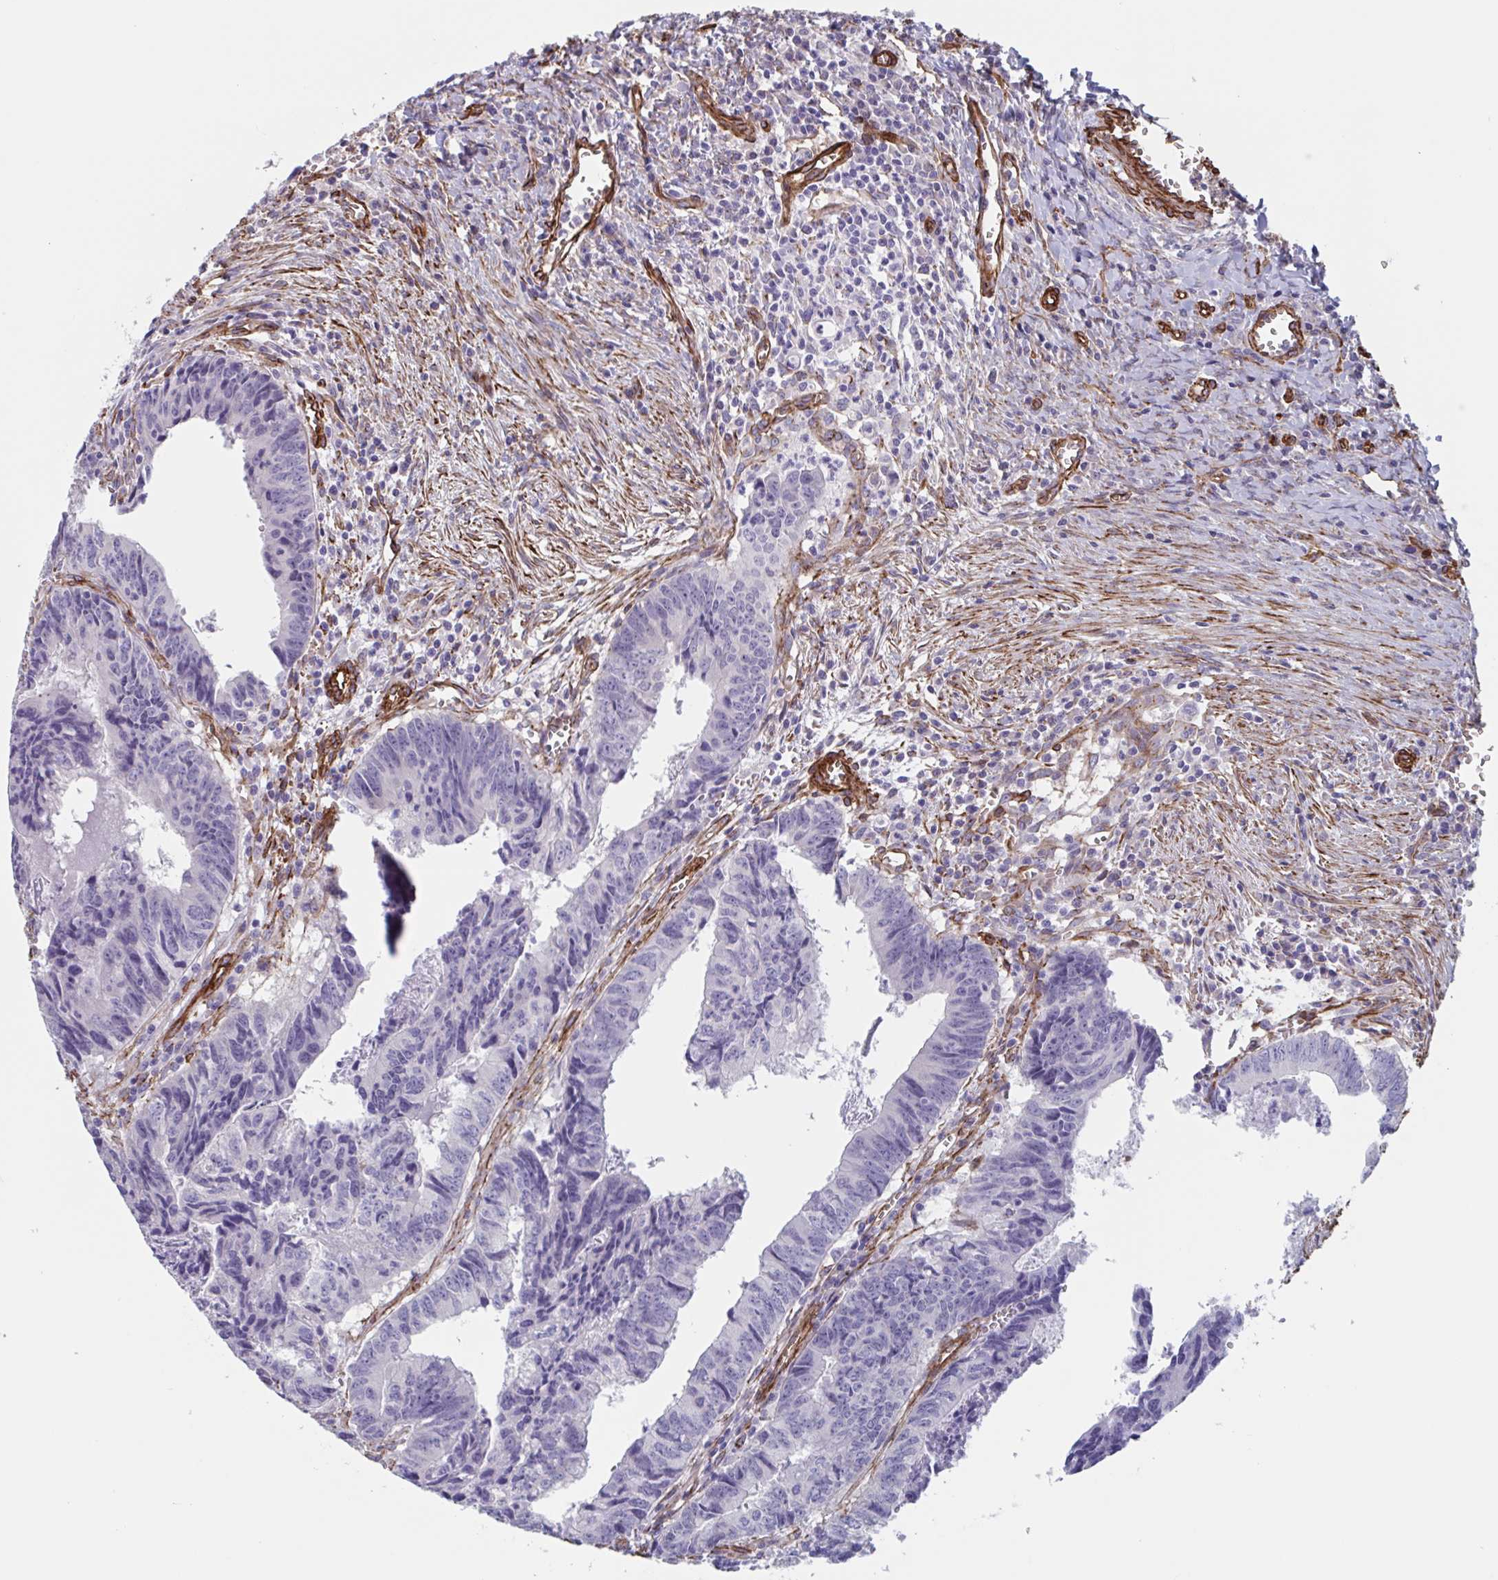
{"staining": {"intensity": "negative", "quantity": "none", "location": "none"}, "tissue": "colorectal cancer", "cell_type": "Tumor cells", "image_type": "cancer", "snomed": [{"axis": "morphology", "description": "Adenocarcinoma, NOS"}, {"axis": "topography", "description": "Colon"}], "caption": "There is no significant staining in tumor cells of colorectal adenocarcinoma. (DAB immunohistochemistry (IHC), high magnification).", "gene": "CITED4", "patient": {"sex": "male", "age": 86}}